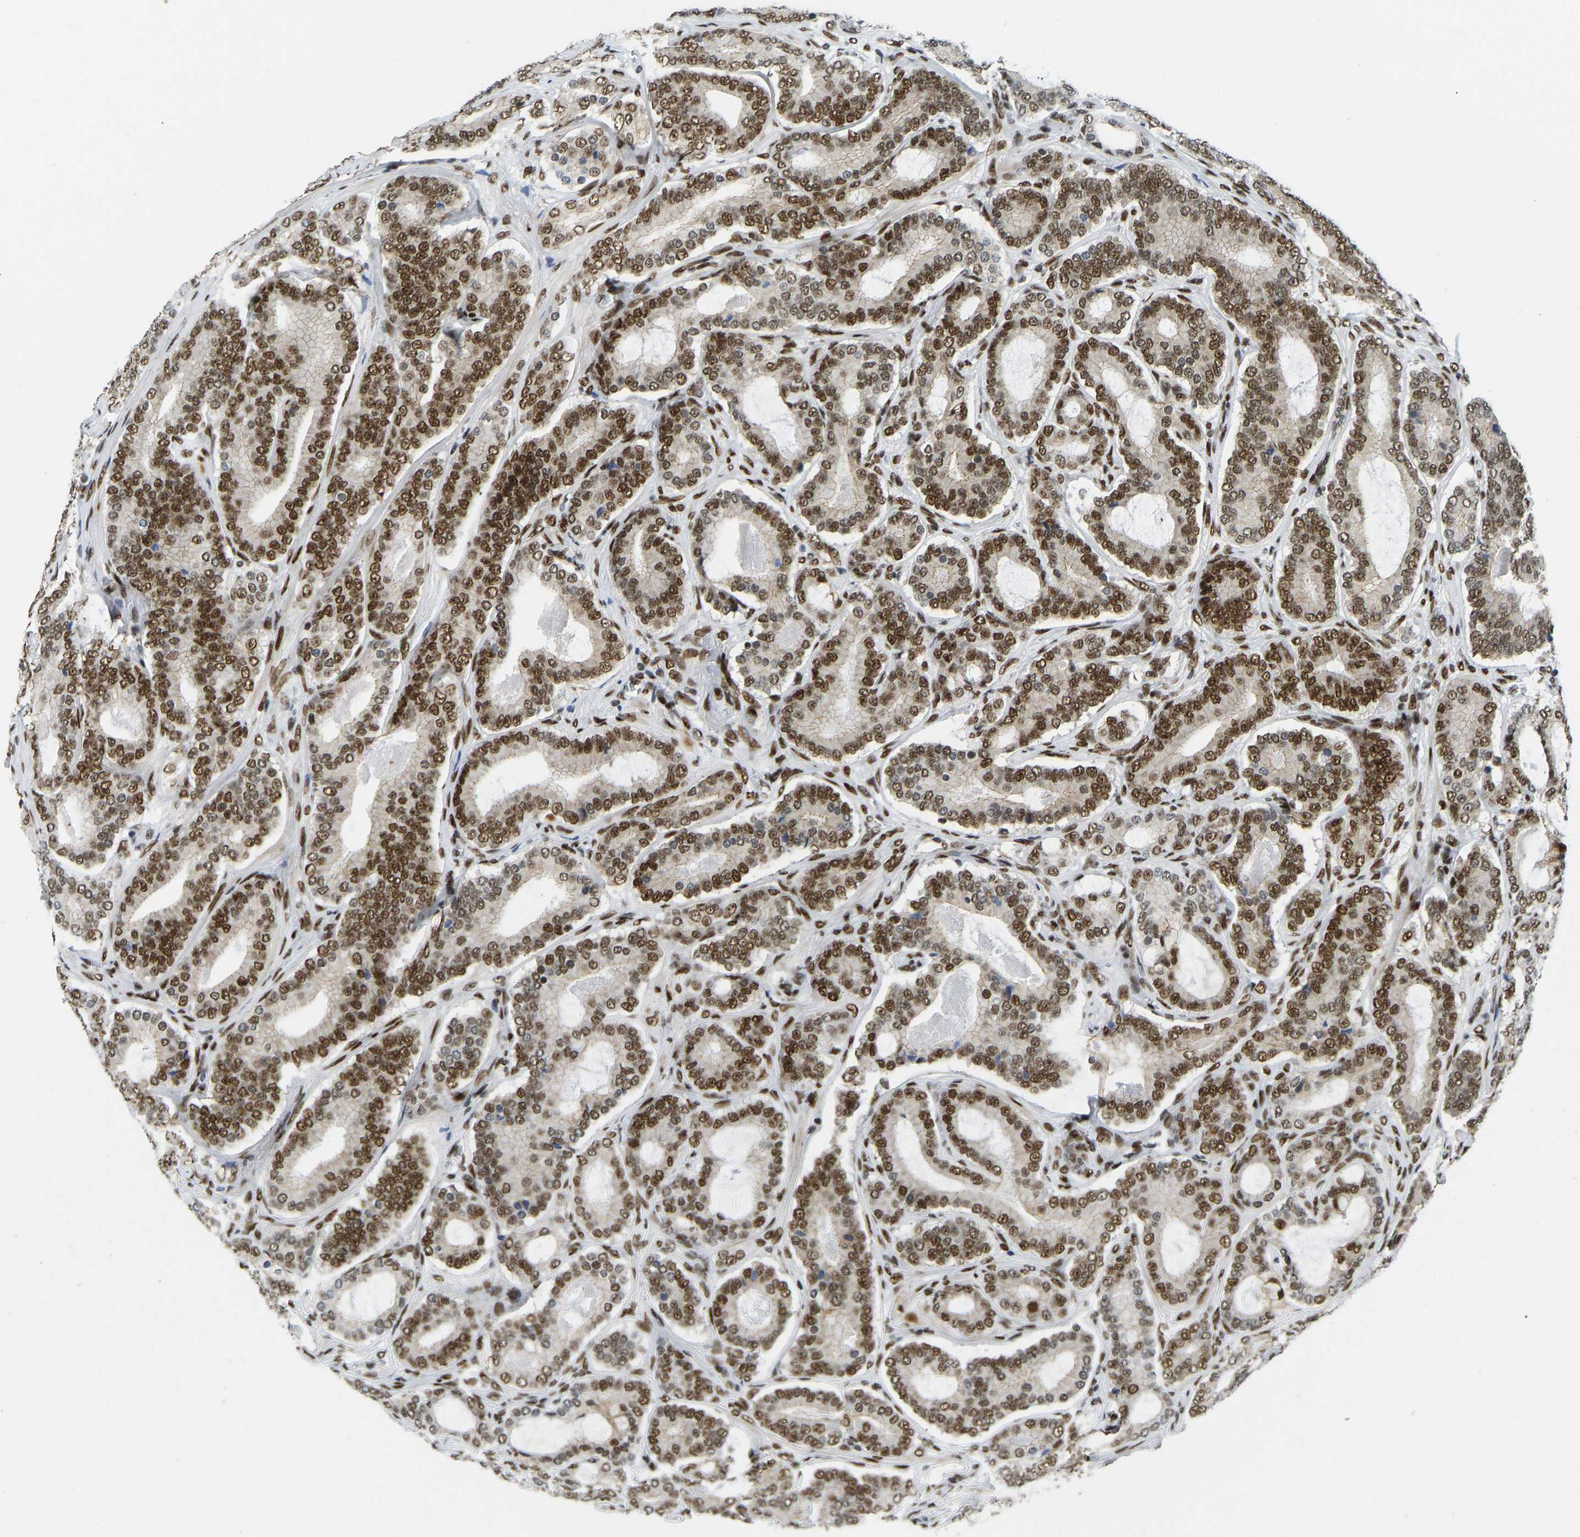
{"staining": {"intensity": "strong", "quantity": ">75%", "location": "nuclear"}, "tissue": "prostate cancer", "cell_type": "Tumor cells", "image_type": "cancer", "snomed": [{"axis": "morphology", "description": "Adenocarcinoma, High grade"}, {"axis": "topography", "description": "Prostate"}], "caption": "This is a micrograph of immunohistochemistry staining of prostate cancer, which shows strong expression in the nuclear of tumor cells.", "gene": "FOXK1", "patient": {"sex": "male", "age": 60}}